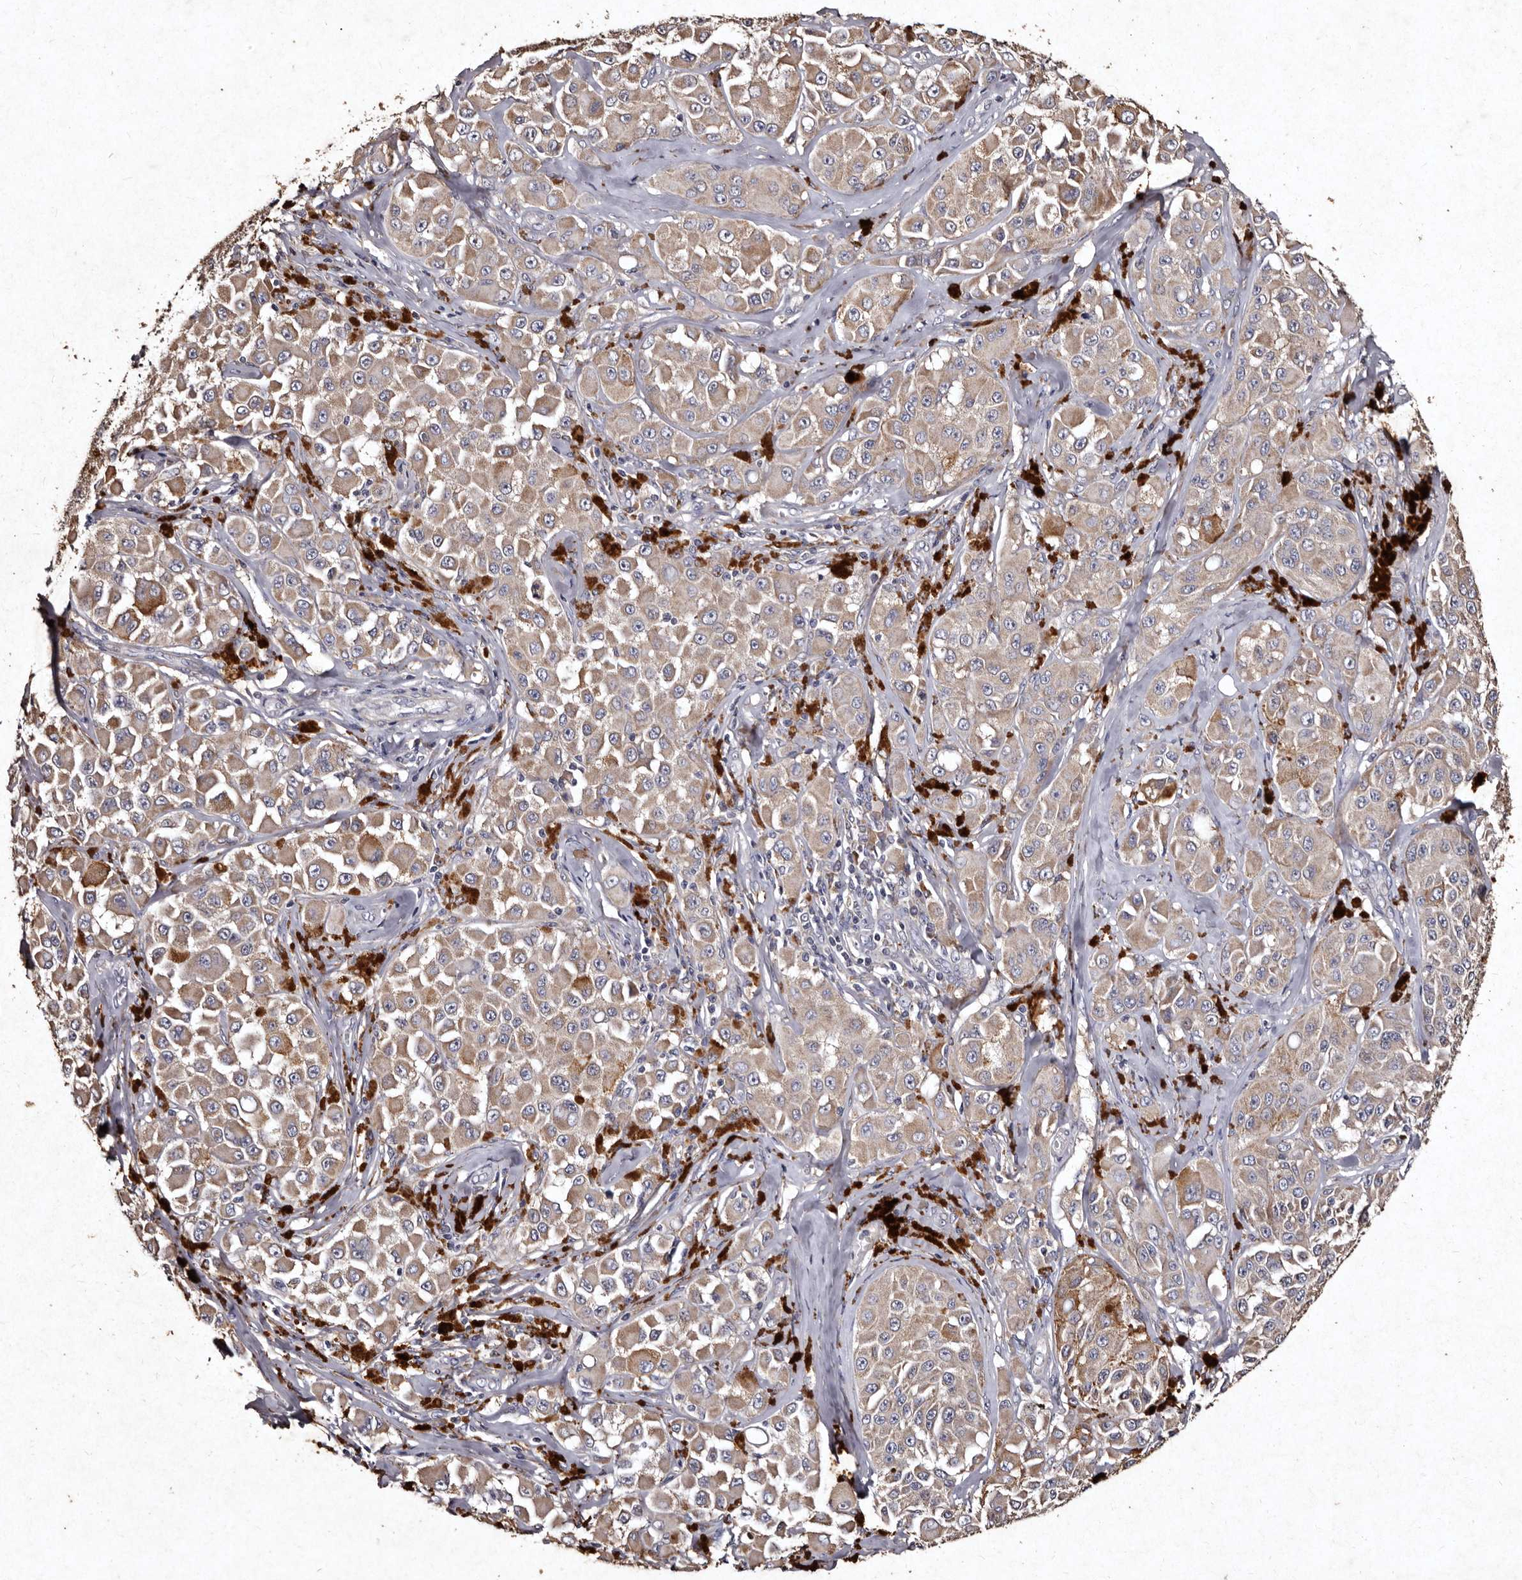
{"staining": {"intensity": "weak", "quantity": "25%-75%", "location": "cytoplasmic/membranous"}, "tissue": "melanoma", "cell_type": "Tumor cells", "image_type": "cancer", "snomed": [{"axis": "morphology", "description": "Malignant melanoma, NOS"}, {"axis": "topography", "description": "Skin"}], "caption": "Protein staining displays weak cytoplasmic/membranous expression in about 25%-75% of tumor cells in melanoma.", "gene": "TFB1M", "patient": {"sex": "male", "age": 84}}